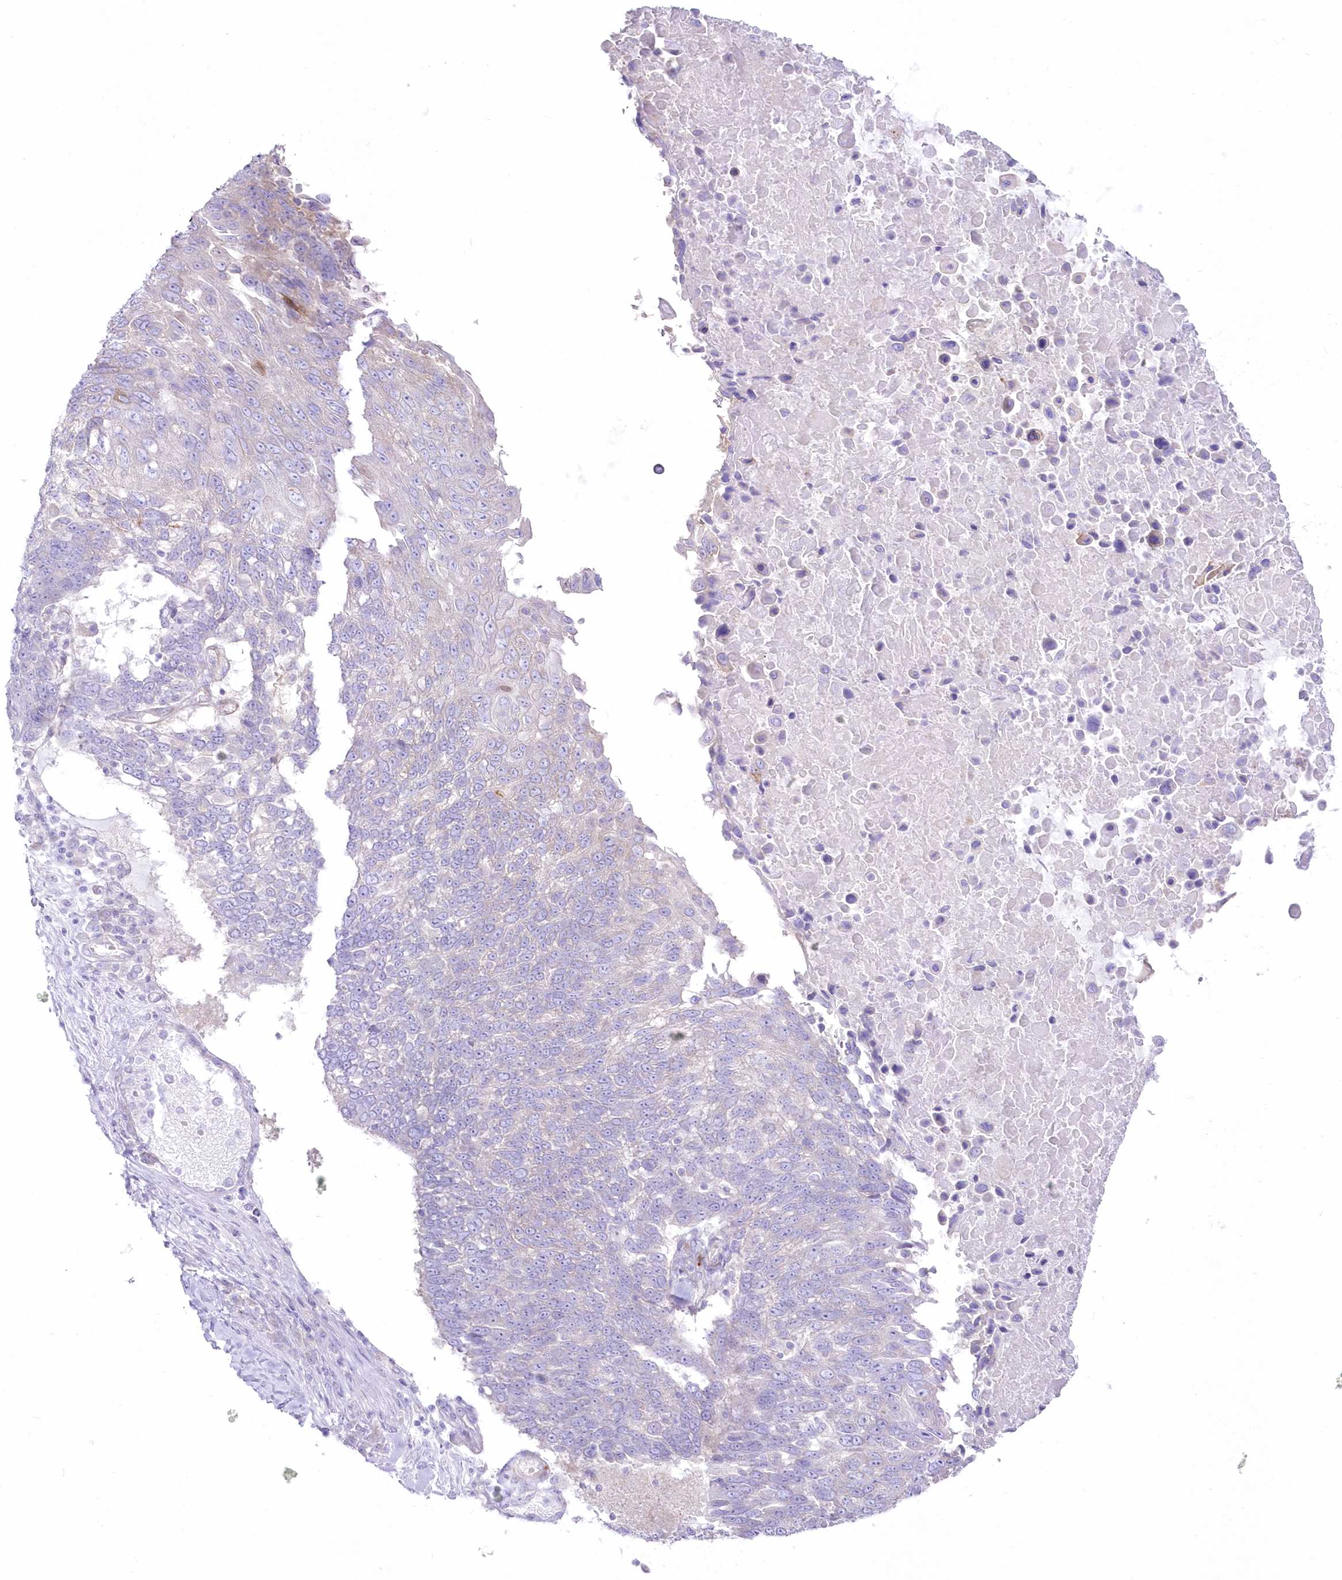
{"staining": {"intensity": "negative", "quantity": "none", "location": "none"}, "tissue": "lung cancer", "cell_type": "Tumor cells", "image_type": "cancer", "snomed": [{"axis": "morphology", "description": "Squamous cell carcinoma, NOS"}, {"axis": "topography", "description": "Lung"}], "caption": "A high-resolution image shows IHC staining of lung cancer, which exhibits no significant staining in tumor cells.", "gene": "ZNF843", "patient": {"sex": "male", "age": 66}}